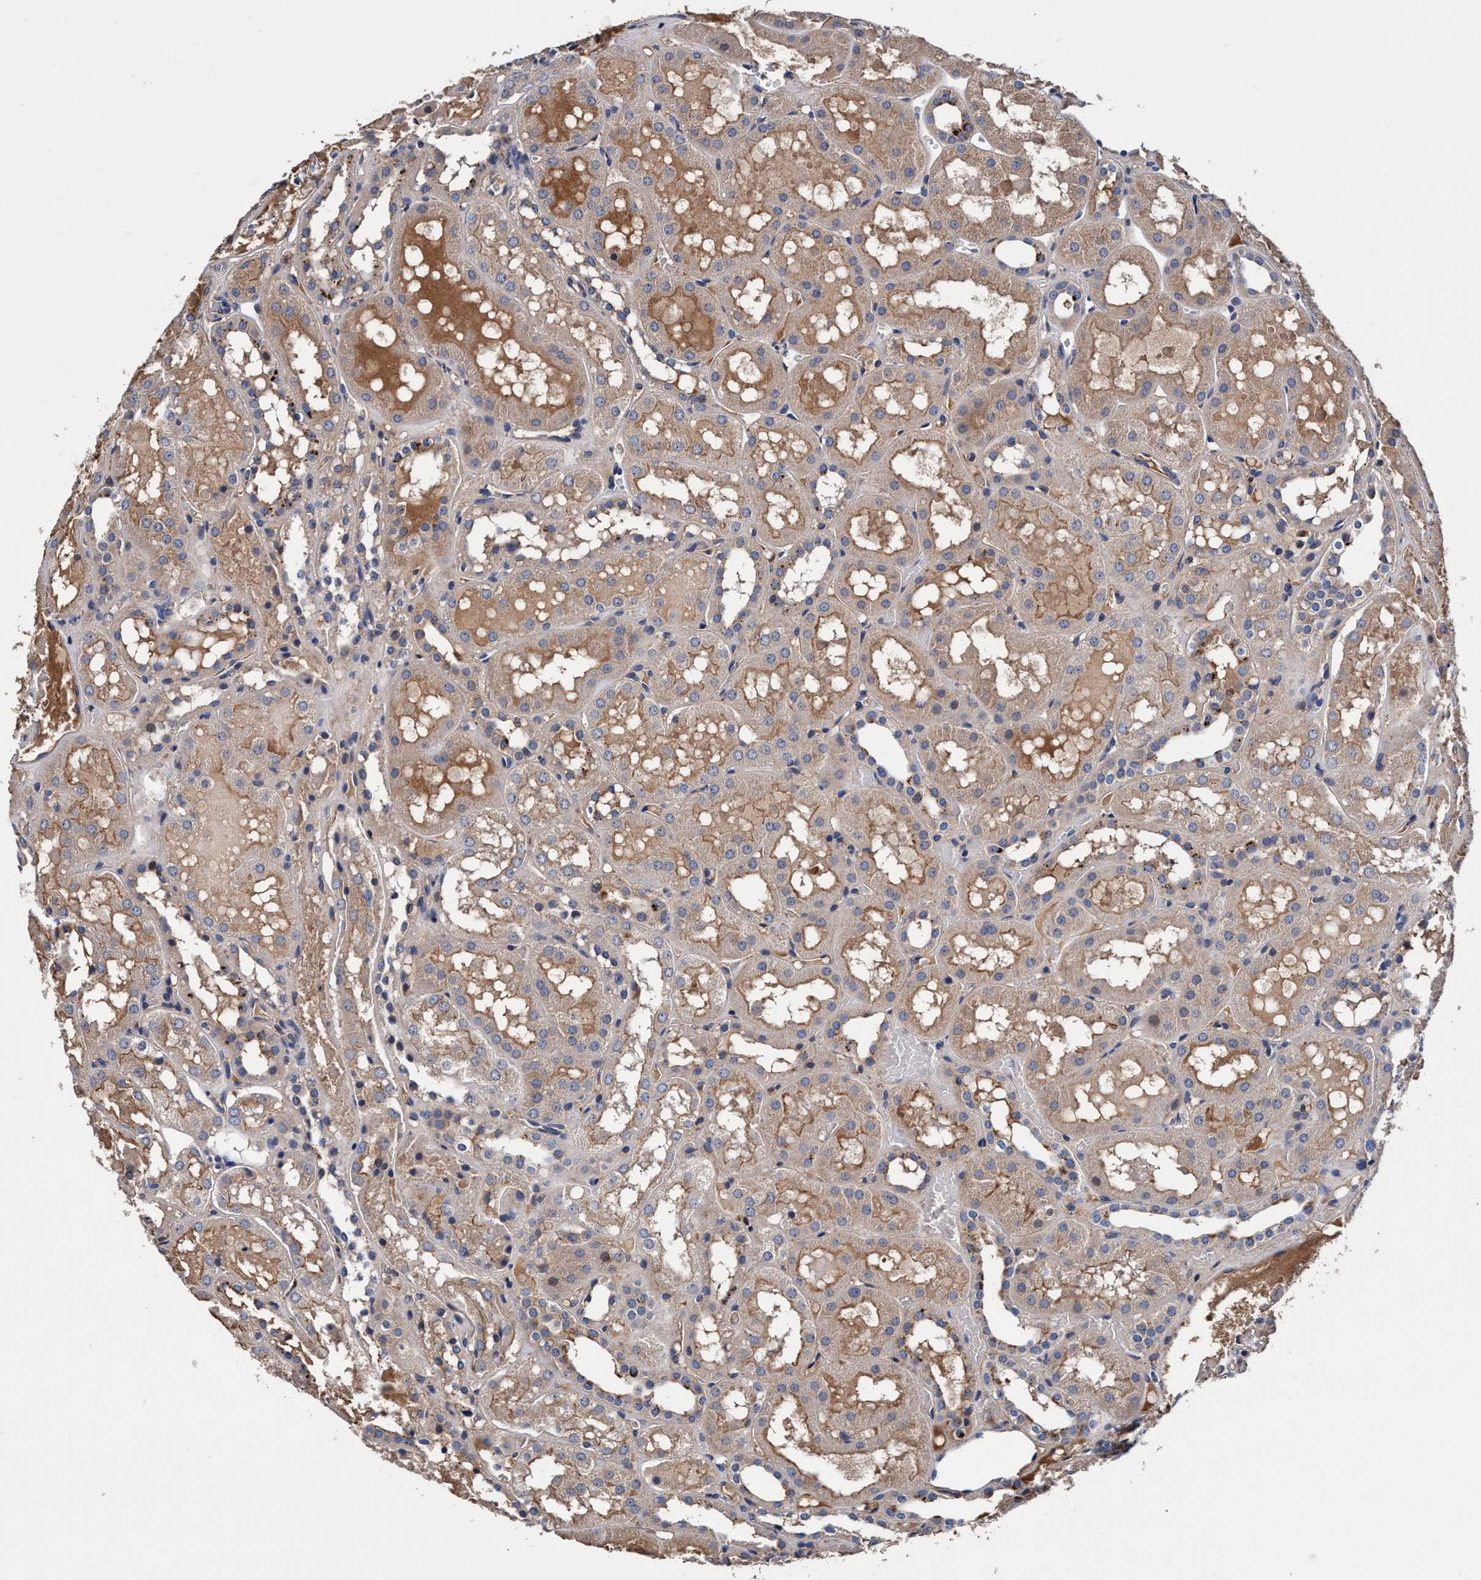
{"staining": {"intensity": "weak", "quantity": "<25%", "location": "cytoplasmic/membranous"}, "tissue": "kidney", "cell_type": "Cells in glomeruli", "image_type": "normal", "snomed": [{"axis": "morphology", "description": "Normal tissue, NOS"}, {"axis": "topography", "description": "Kidney"}, {"axis": "topography", "description": "Urinary bladder"}], "caption": "High magnification brightfield microscopy of benign kidney stained with DAB (brown) and counterstained with hematoxylin (blue): cells in glomeruli show no significant staining.", "gene": "RNF208", "patient": {"sex": "male", "age": 16}}